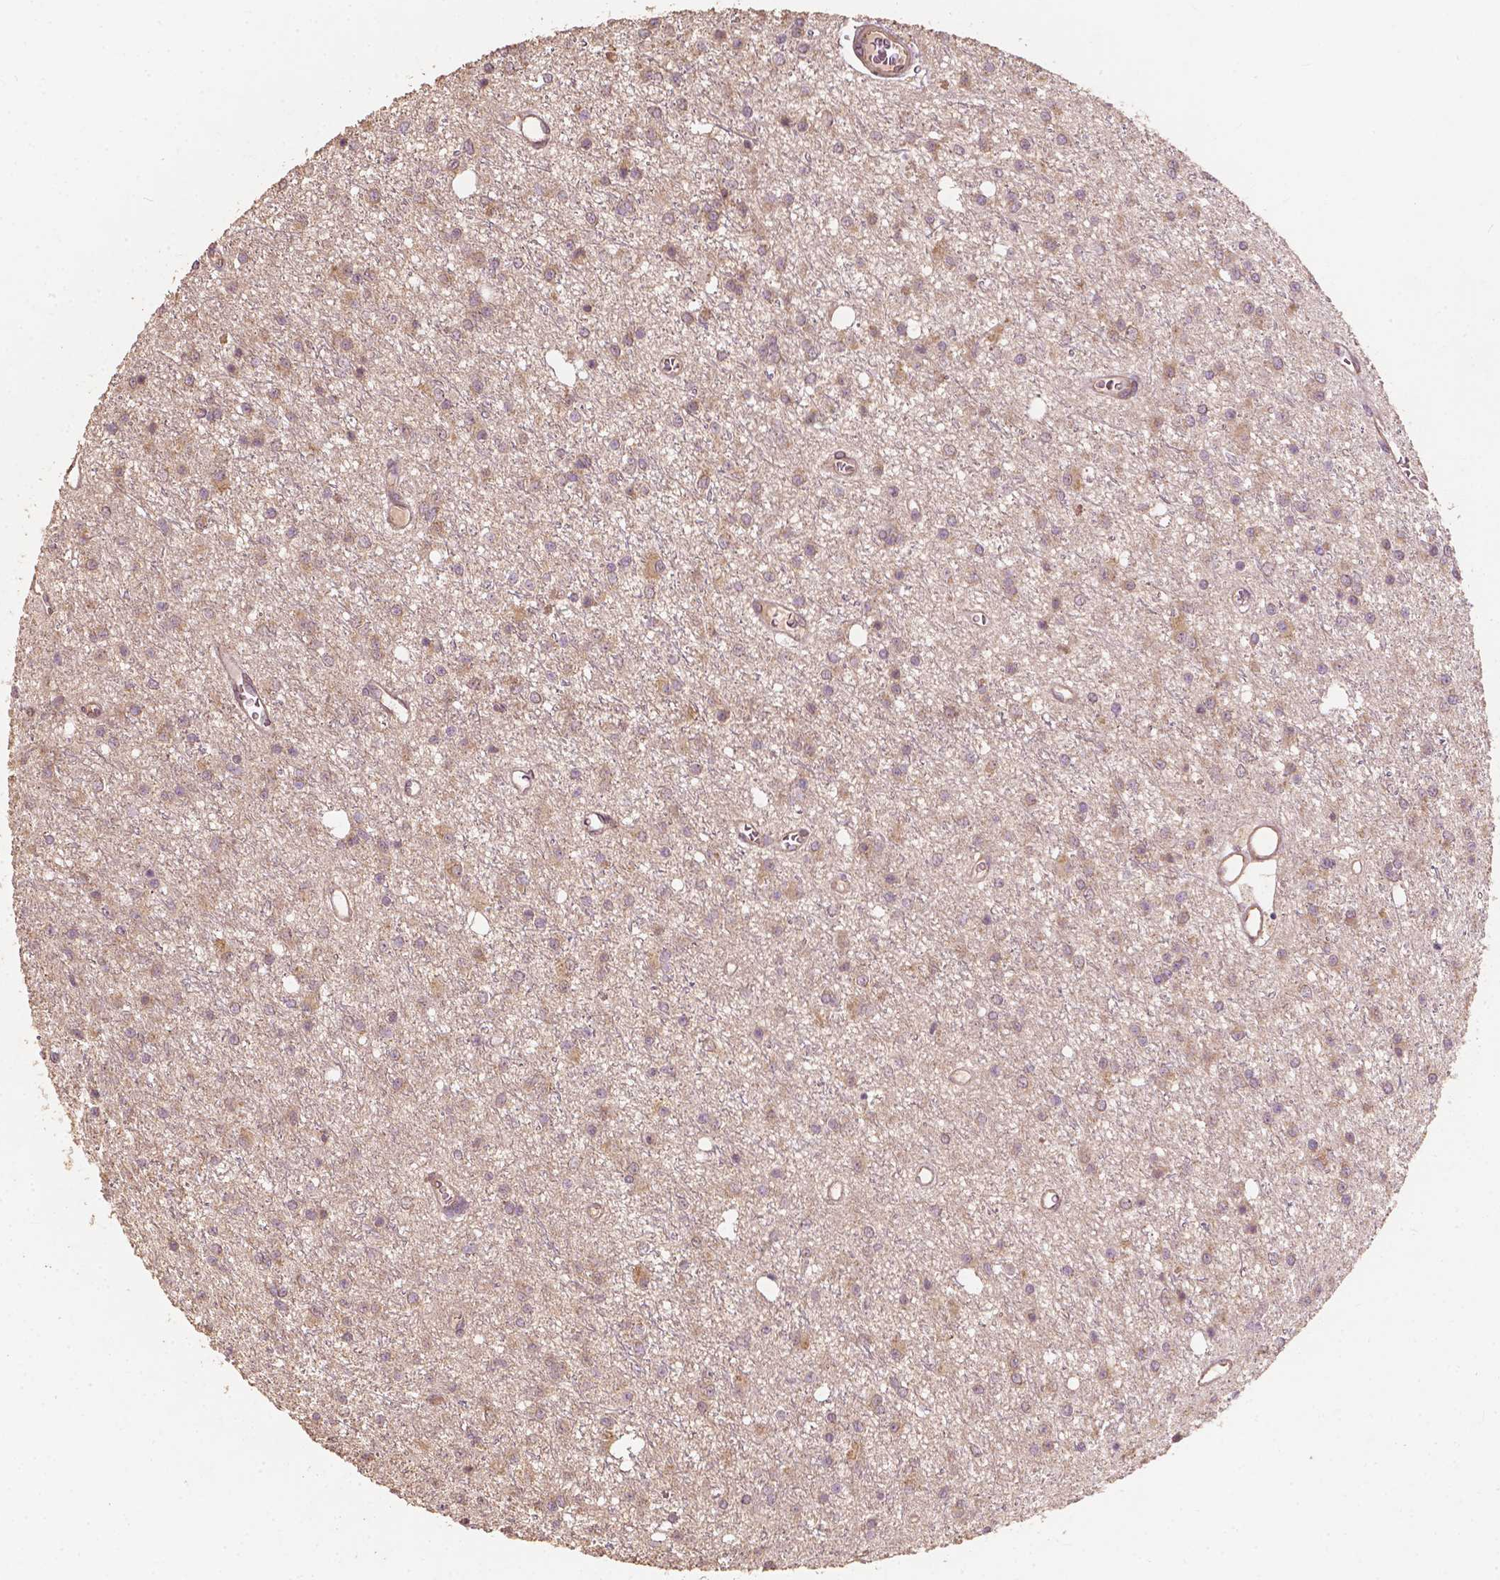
{"staining": {"intensity": "weak", "quantity": "25%-75%", "location": "cytoplasmic/membranous"}, "tissue": "glioma", "cell_type": "Tumor cells", "image_type": "cancer", "snomed": [{"axis": "morphology", "description": "Glioma, malignant, Low grade"}, {"axis": "topography", "description": "Brain"}], "caption": "An immunohistochemistry (IHC) image of tumor tissue is shown. Protein staining in brown labels weak cytoplasmic/membranous positivity in glioma within tumor cells. The staining was performed using DAB to visualize the protein expression in brown, while the nuclei were stained in blue with hematoxylin (Magnification: 20x).", "gene": "G3BP1", "patient": {"sex": "female", "age": 45}}